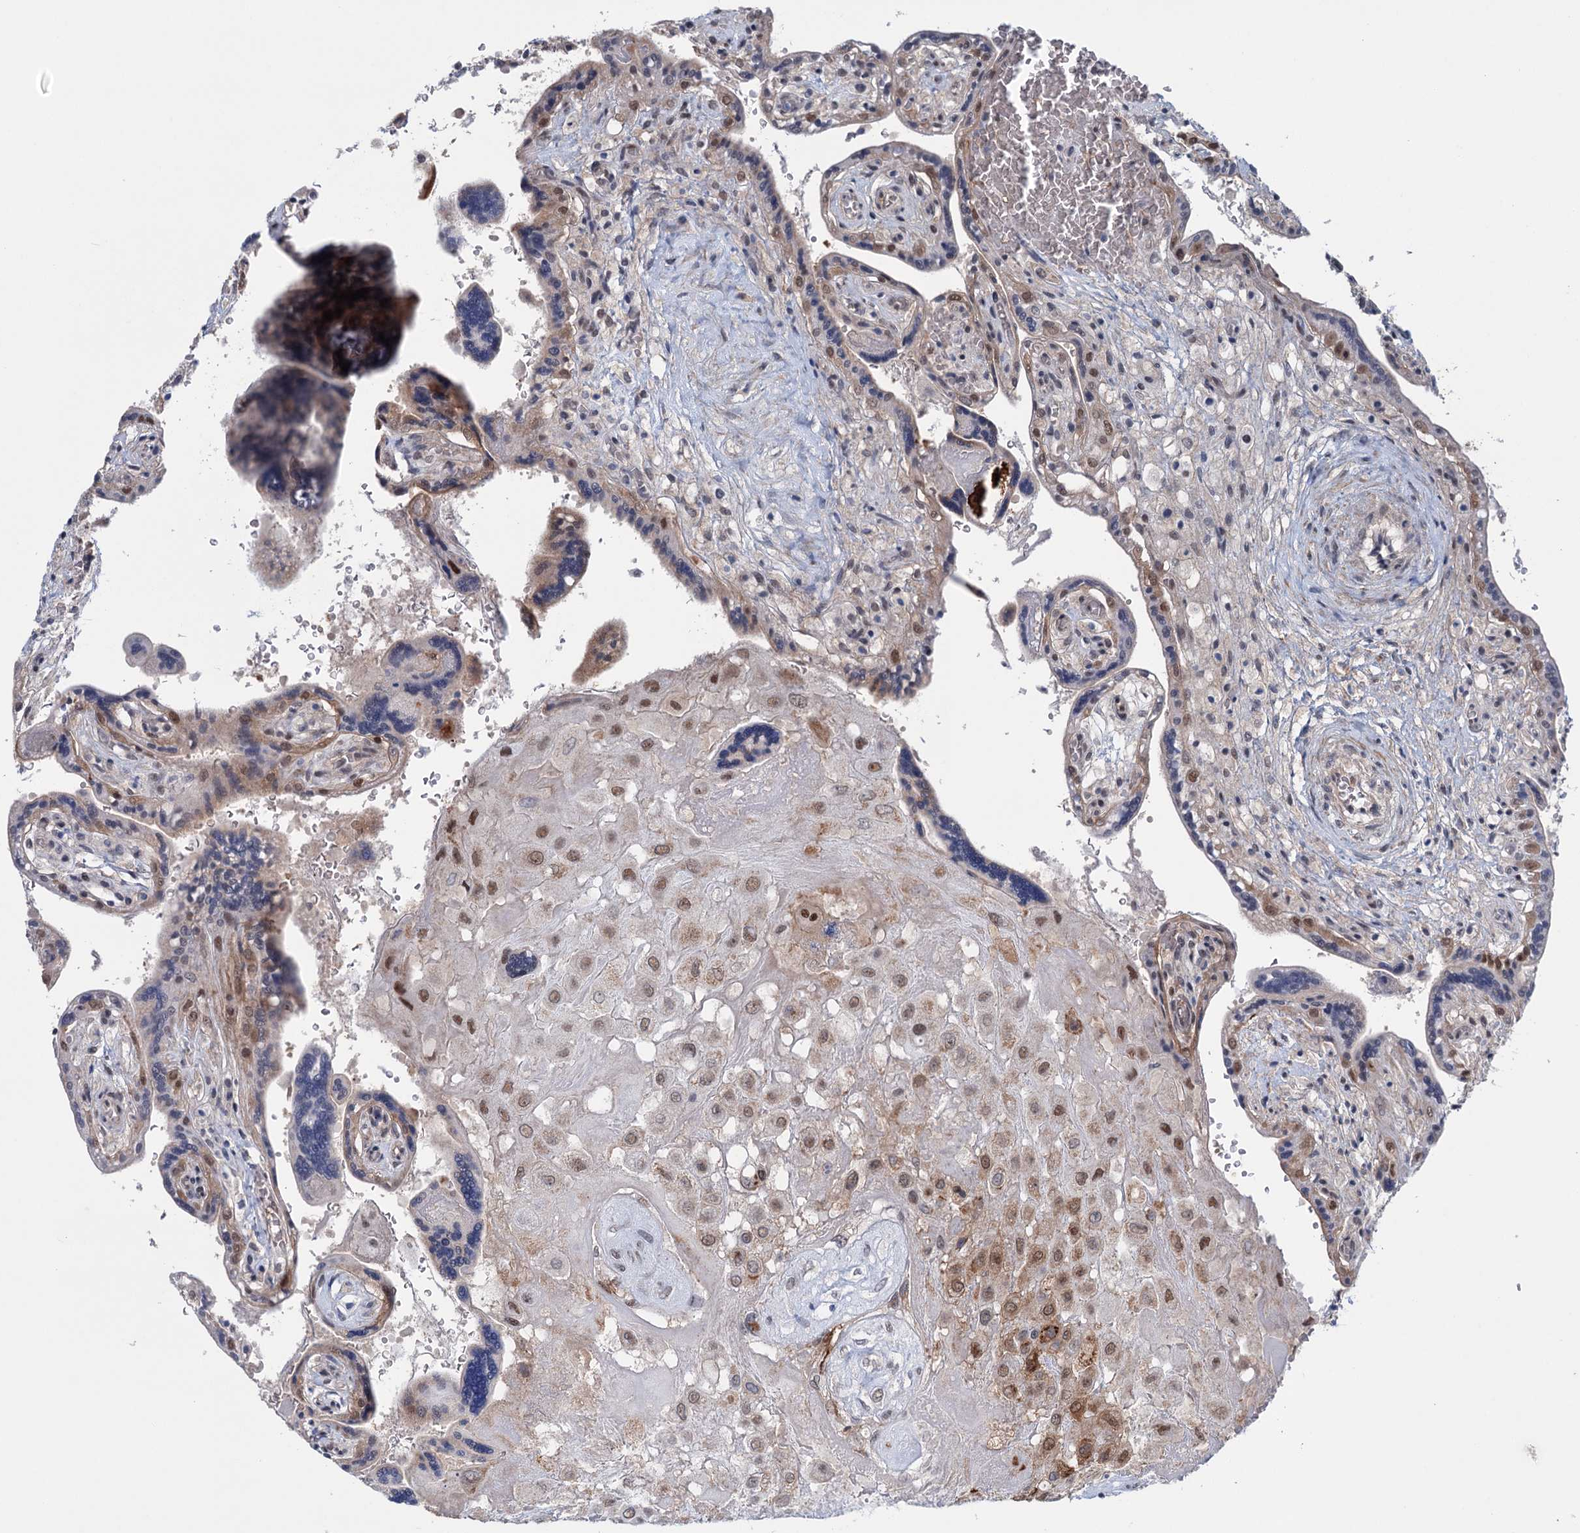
{"staining": {"intensity": "moderate", "quantity": ">75%", "location": "cytoplasmic/membranous,nuclear"}, "tissue": "placenta", "cell_type": "Decidual cells", "image_type": "normal", "snomed": [{"axis": "morphology", "description": "Normal tissue, NOS"}, {"axis": "topography", "description": "Placenta"}], "caption": "Immunohistochemical staining of unremarkable human placenta reveals >75% levels of moderate cytoplasmic/membranous,nuclear protein positivity in about >75% of decidual cells.", "gene": "FAM53A", "patient": {"sex": "female", "age": 37}}